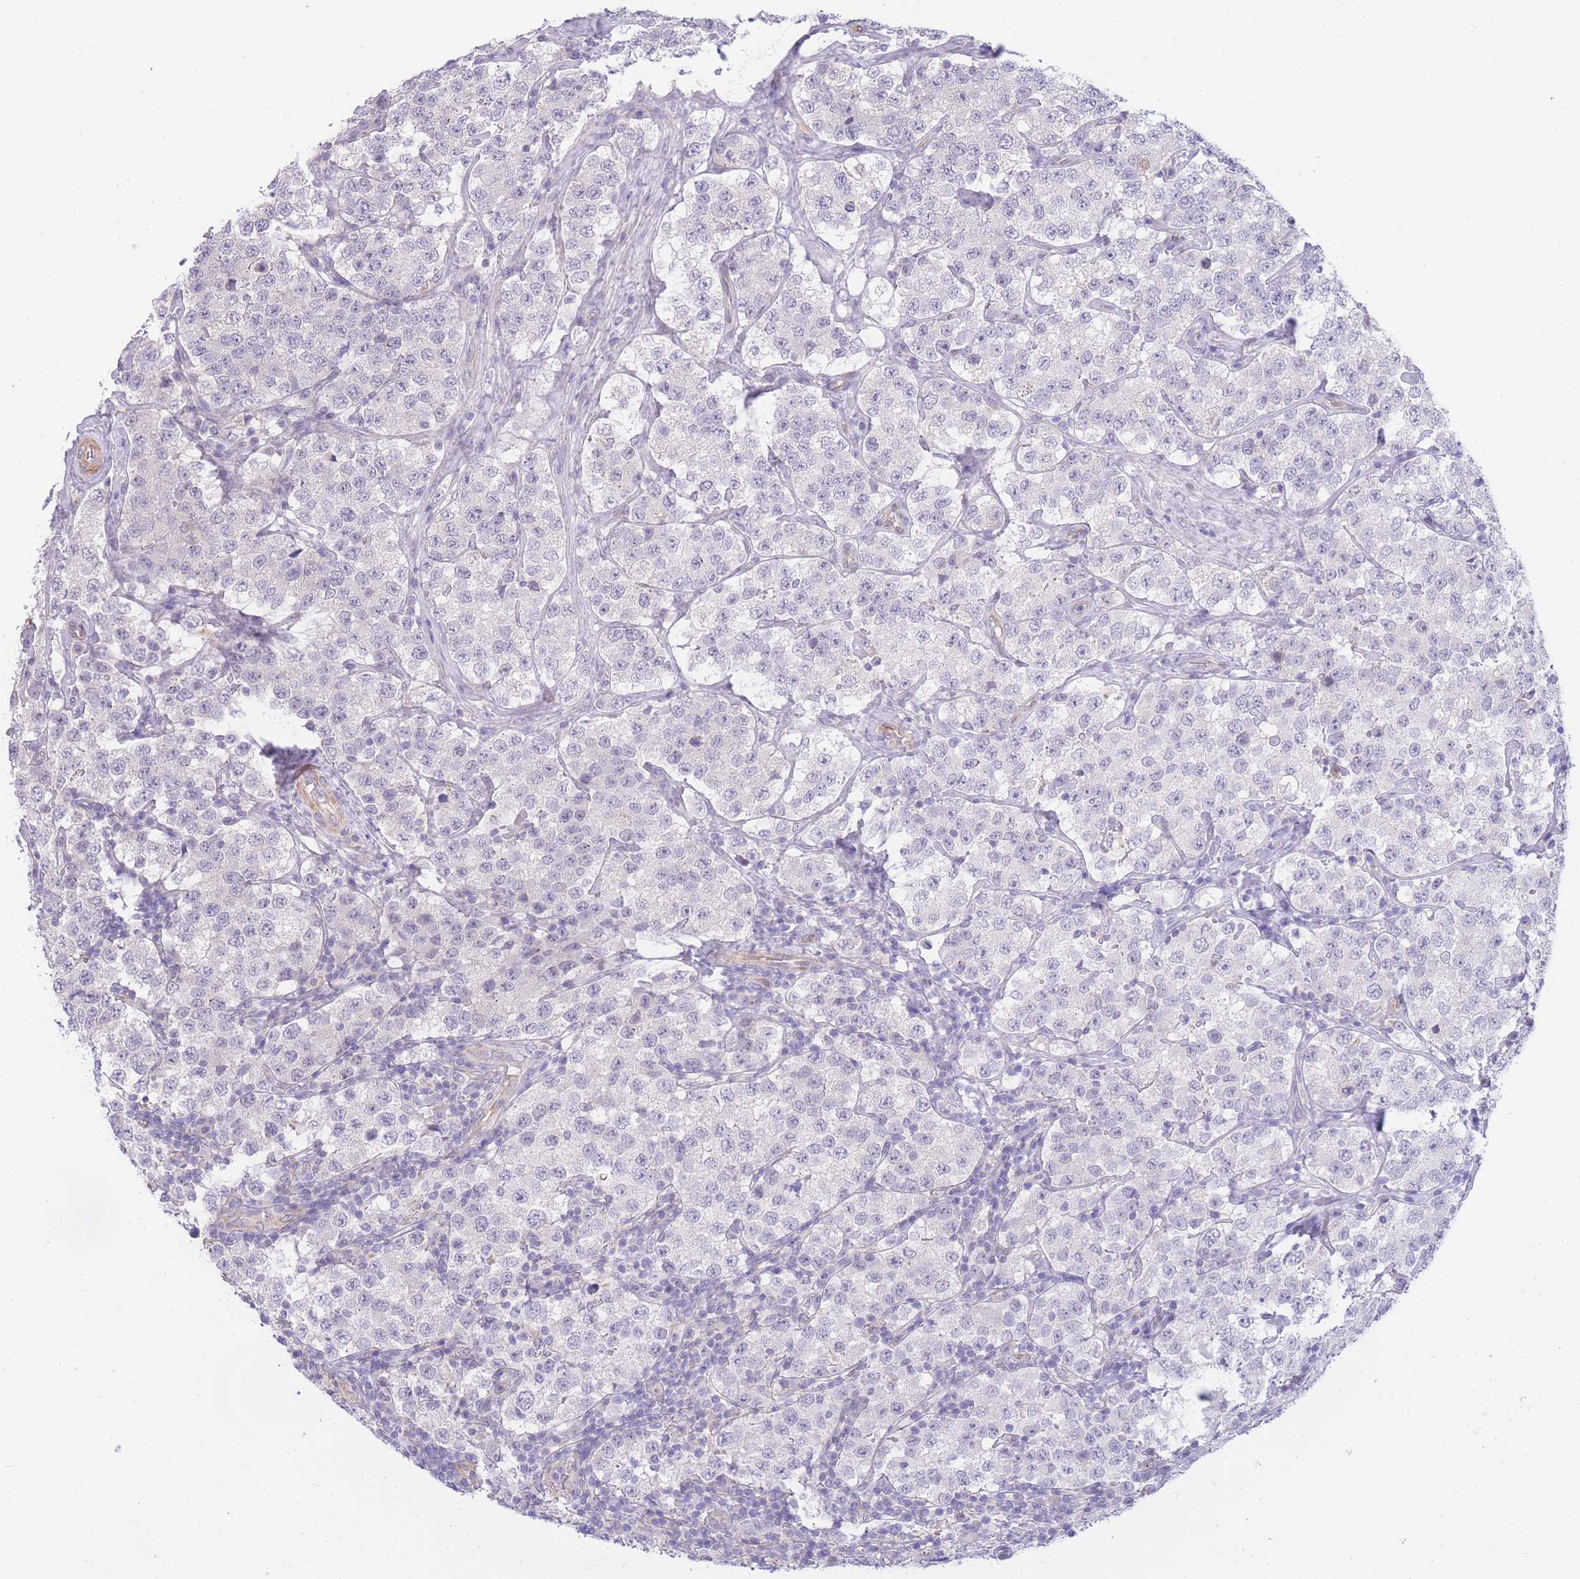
{"staining": {"intensity": "negative", "quantity": "none", "location": "none"}, "tissue": "testis cancer", "cell_type": "Tumor cells", "image_type": "cancer", "snomed": [{"axis": "morphology", "description": "Seminoma, NOS"}, {"axis": "topography", "description": "Testis"}], "caption": "IHC image of human testis cancer (seminoma) stained for a protein (brown), which reveals no expression in tumor cells.", "gene": "CTBP1", "patient": {"sex": "male", "age": 34}}